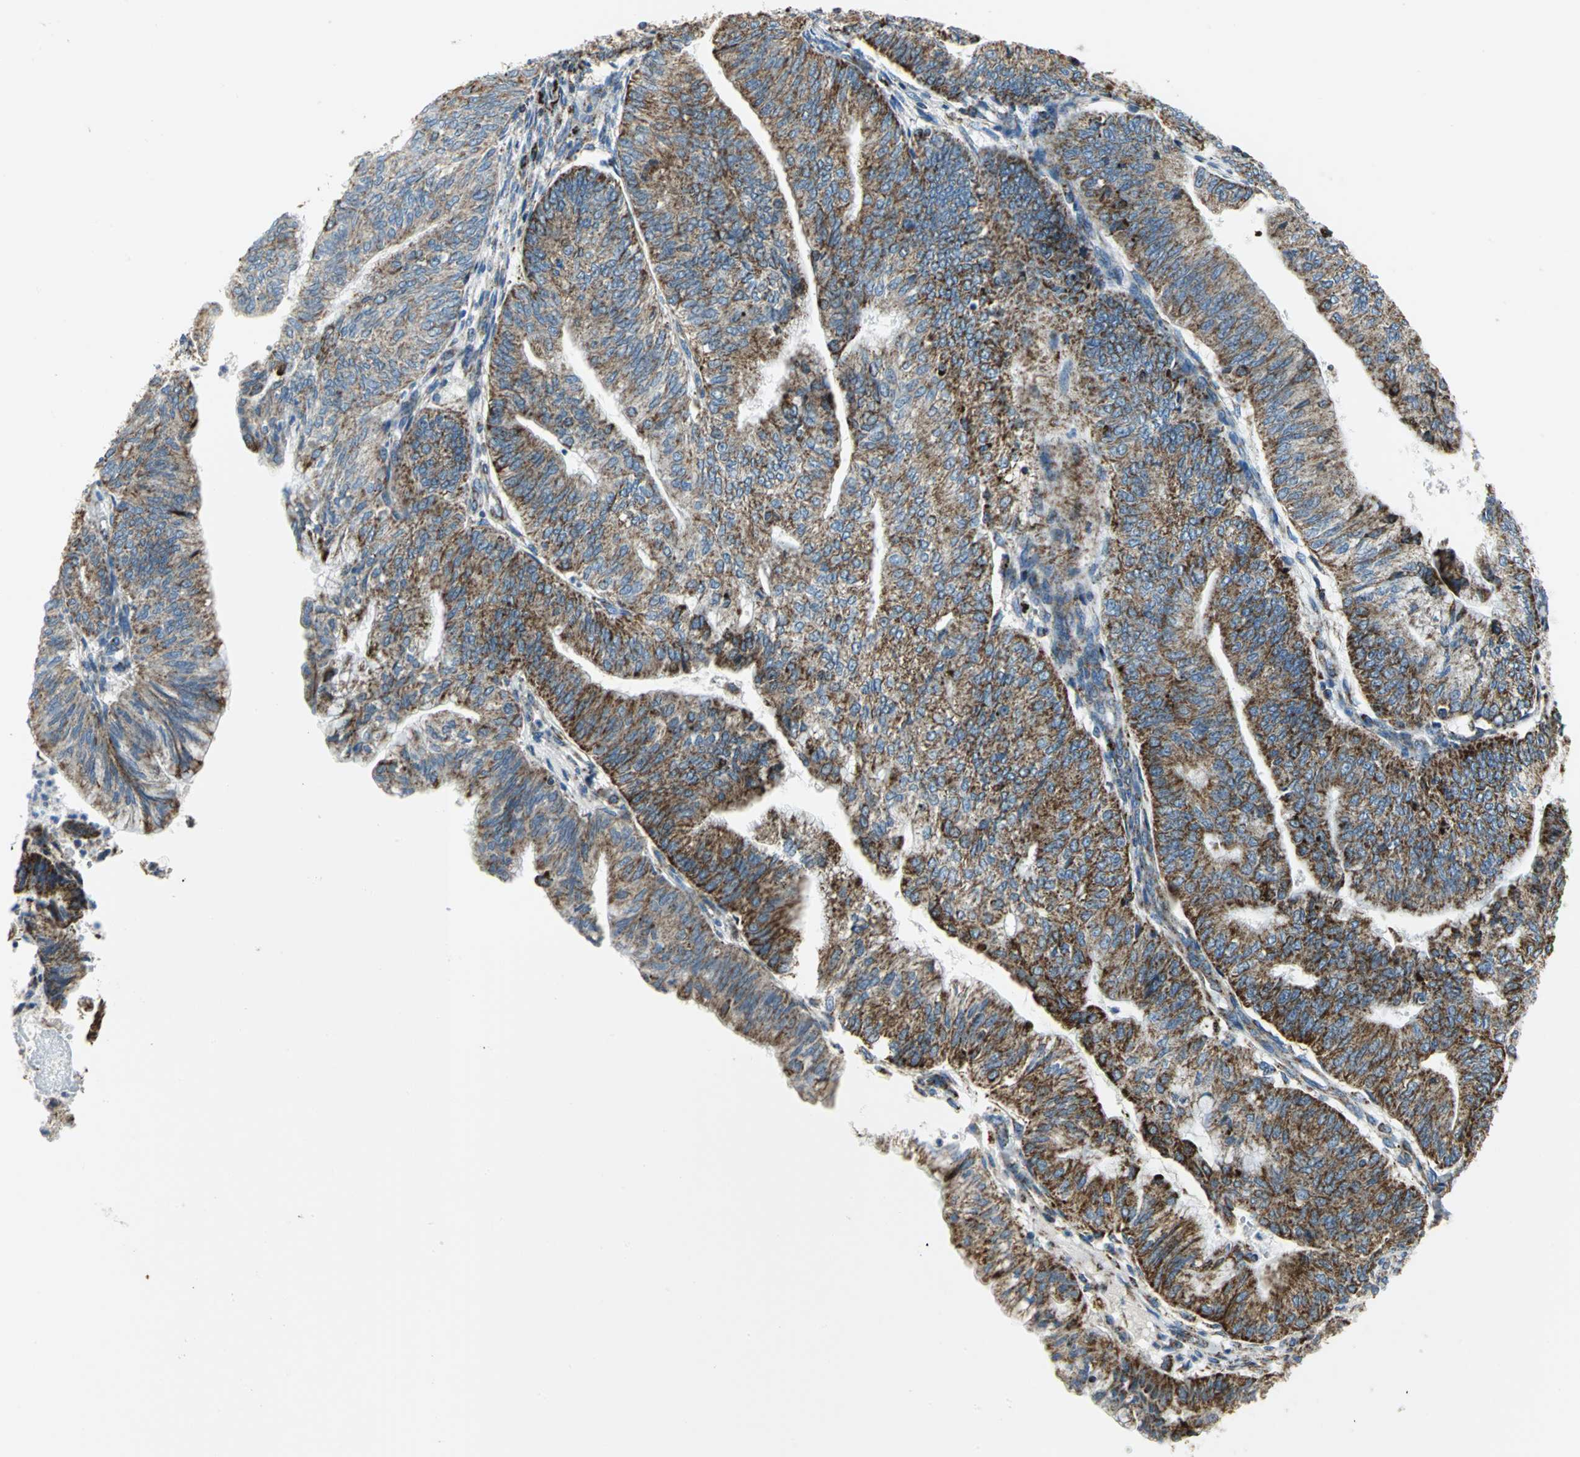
{"staining": {"intensity": "strong", "quantity": ">75%", "location": "cytoplasmic/membranous"}, "tissue": "endometrial cancer", "cell_type": "Tumor cells", "image_type": "cancer", "snomed": [{"axis": "morphology", "description": "Adenocarcinoma, NOS"}, {"axis": "topography", "description": "Endometrium"}], "caption": "Endometrial cancer stained with immunohistochemistry displays strong cytoplasmic/membranous expression in about >75% of tumor cells.", "gene": "NTRK1", "patient": {"sex": "female", "age": 59}}